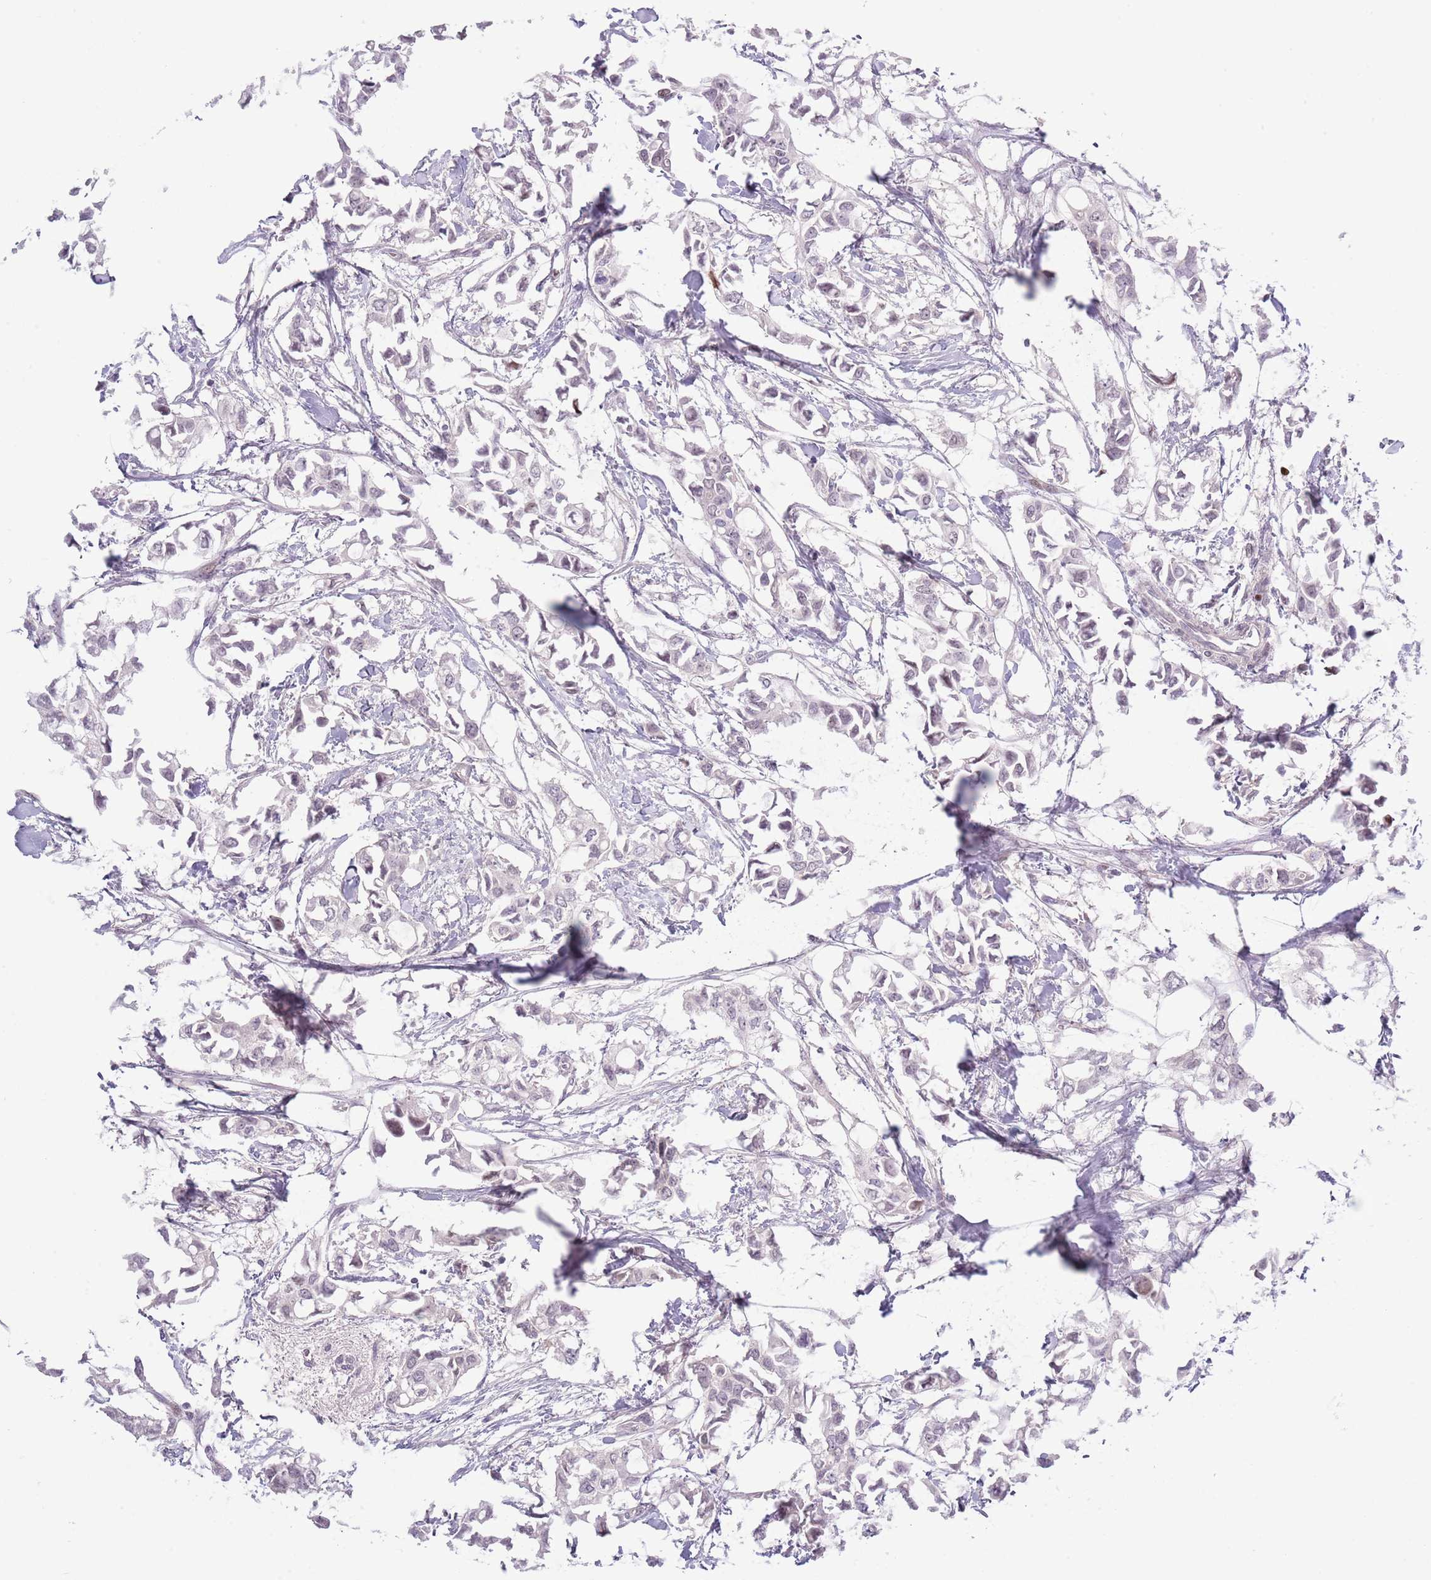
{"staining": {"intensity": "negative", "quantity": "none", "location": "none"}, "tissue": "breast cancer", "cell_type": "Tumor cells", "image_type": "cancer", "snomed": [{"axis": "morphology", "description": "Duct carcinoma"}, {"axis": "topography", "description": "Breast"}], "caption": "Human breast cancer stained for a protein using IHC shows no positivity in tumor cells.", "gene": "MFSD10", "patient": {"sex": "female", "age": 41}}